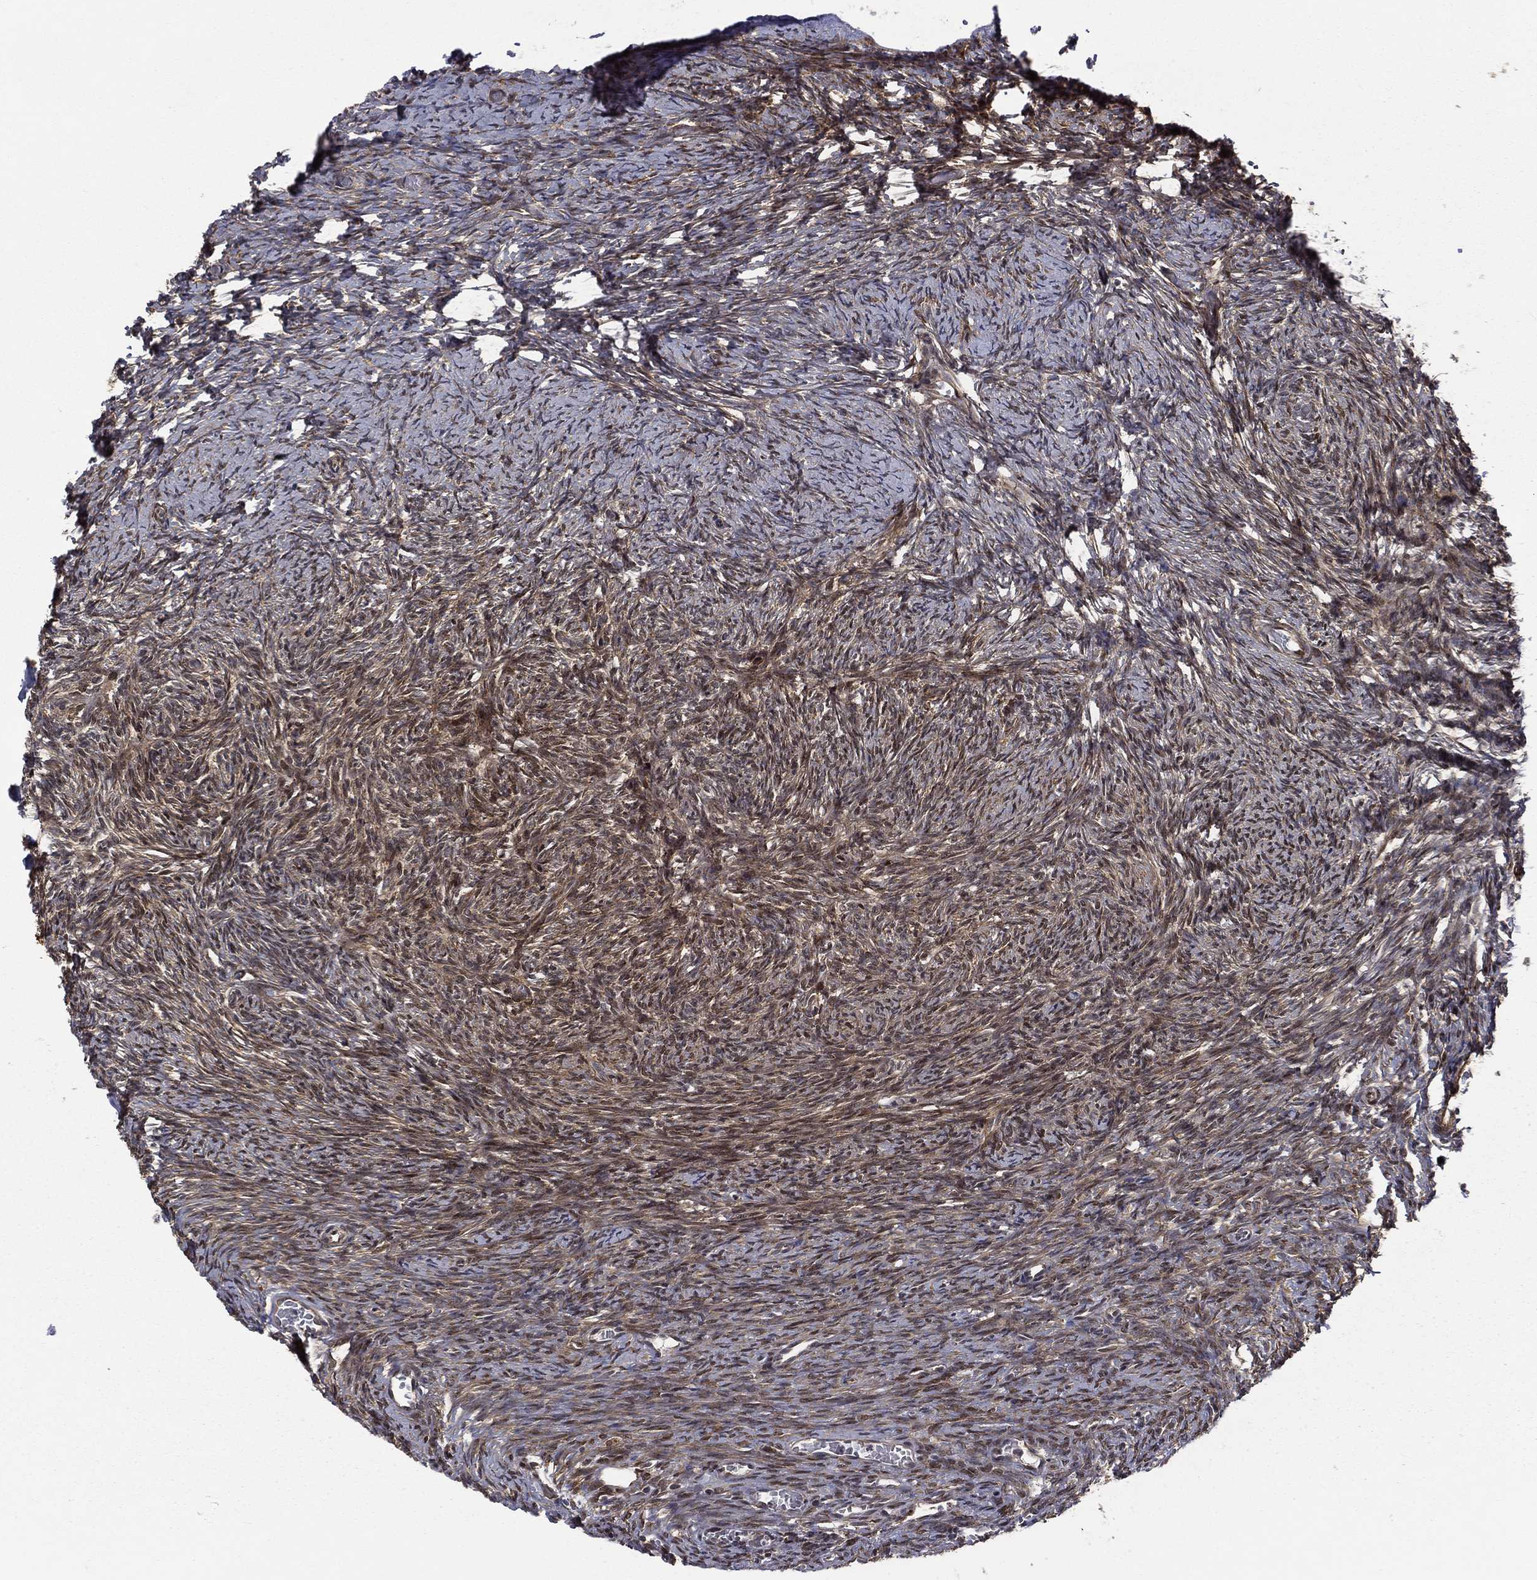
{"staining": {"intensity": "strong", "quantity": ">75%", "location": "cytoplasmic/membranous"}, "tissue": "ovary", "cell_type": "Follicle cells", "image_type": "normal", "snomed": [{"axis": "morphology", "description": "Normal tissue, NOS"}, {"axis": "topography", "description": "Ovary"}], "caption": "A photomicrograph of human ovary stained for a protein reveals strong cytoplasmic/membranous brown staining in follicle cells.", "gene": "ARL3", "patient": {"sex": "female", "age": 39}}